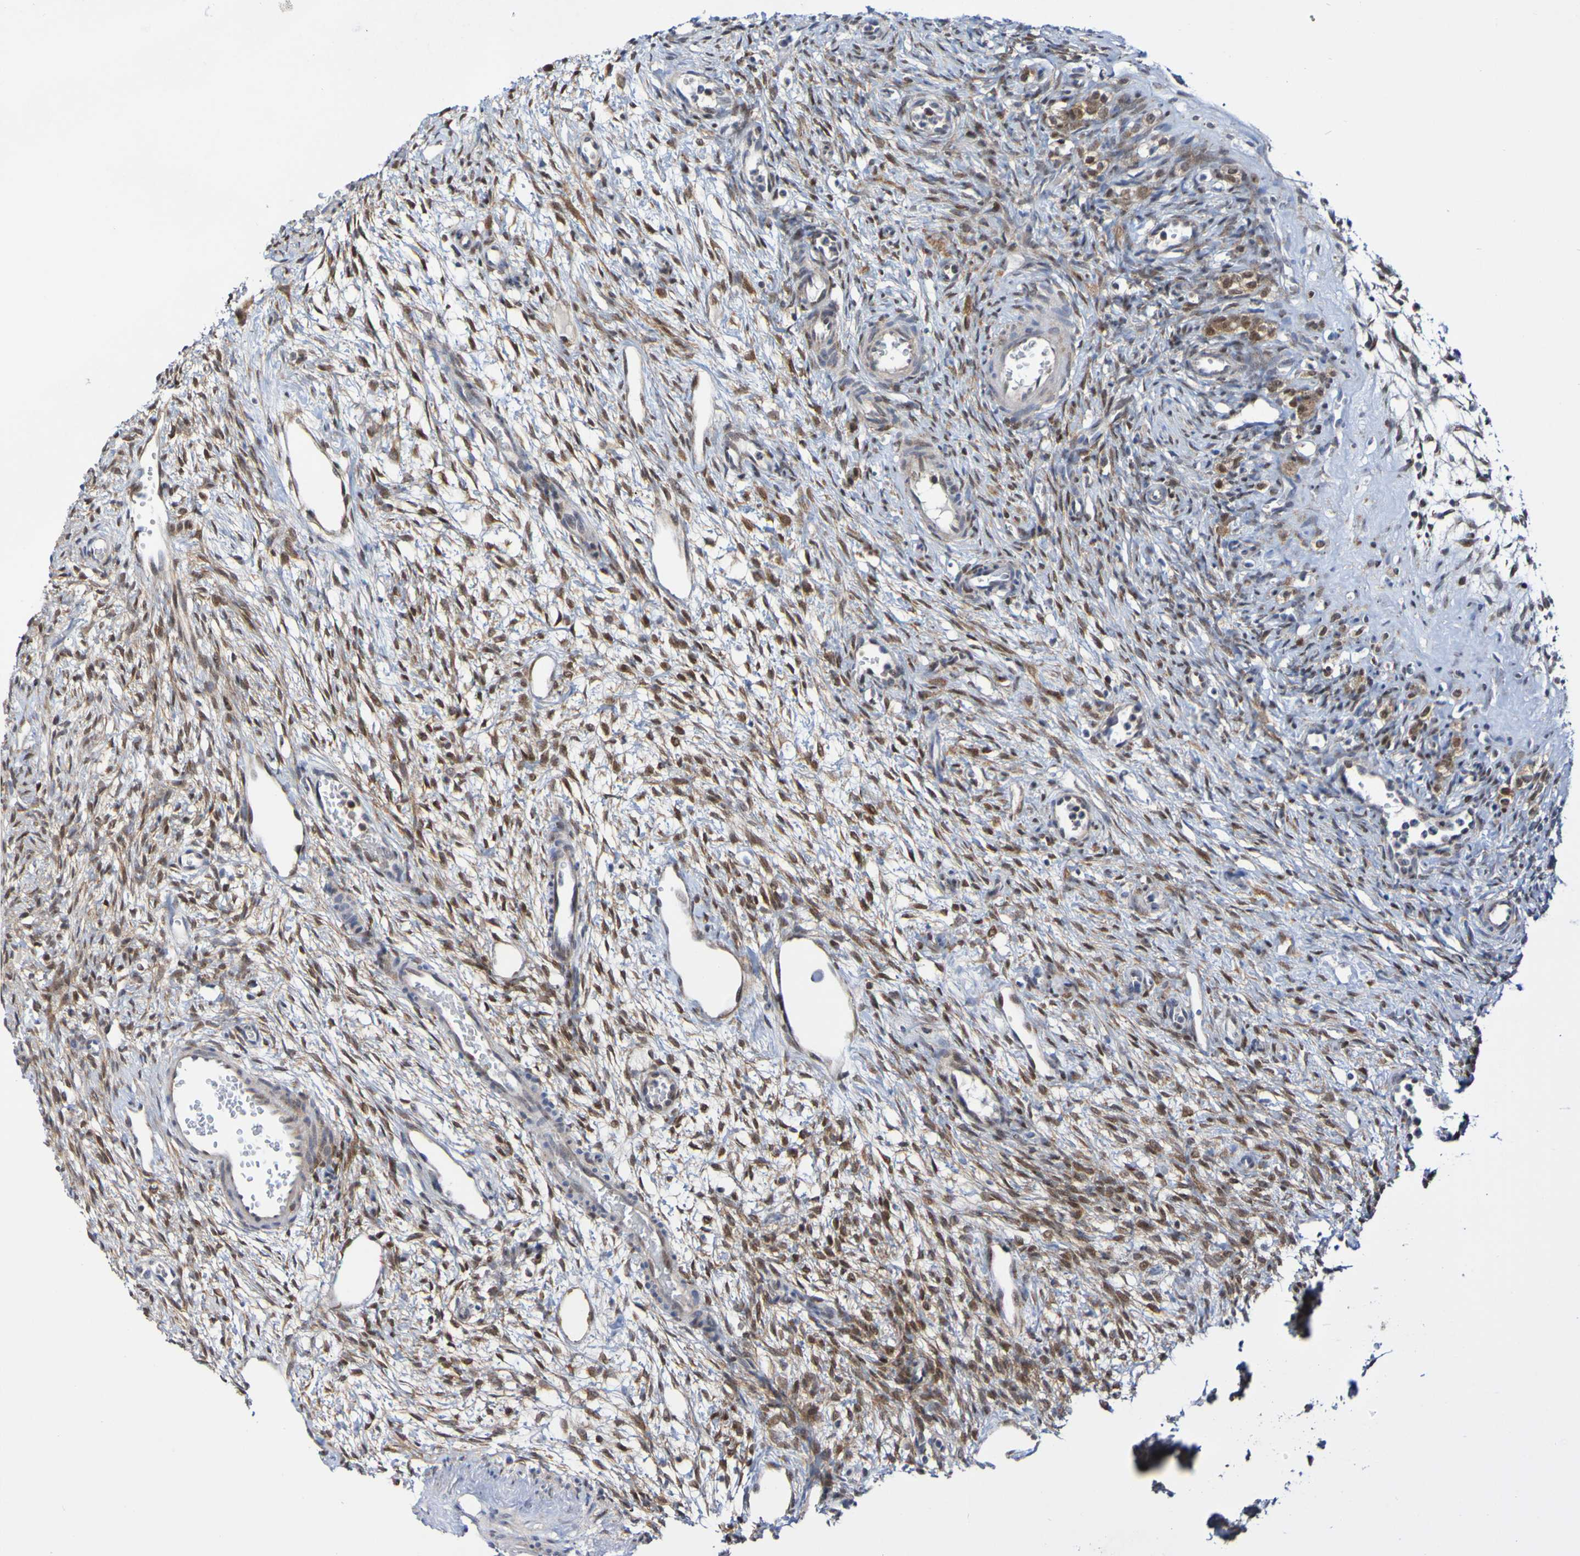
{"staining": {"intensity": "strong", "quantity": ">75%", "location": "cytoplasmic/membranous"}, "tissue": "ovary", "cell_type": "Follicle cells", "image_type": "normal", "snomed": [{"axis": "morphology", "description": "Normal tissue, NOS"}, {"axis": "topography", "description": "Ovary"}], "caption": "Ovary stained with a brown dye demonstrates strong cytoplasmic/membranous positive positivity in about >75% of follicle cells.", "gene": "ATIC", "patient": {"sex": "female", "age": 33}}